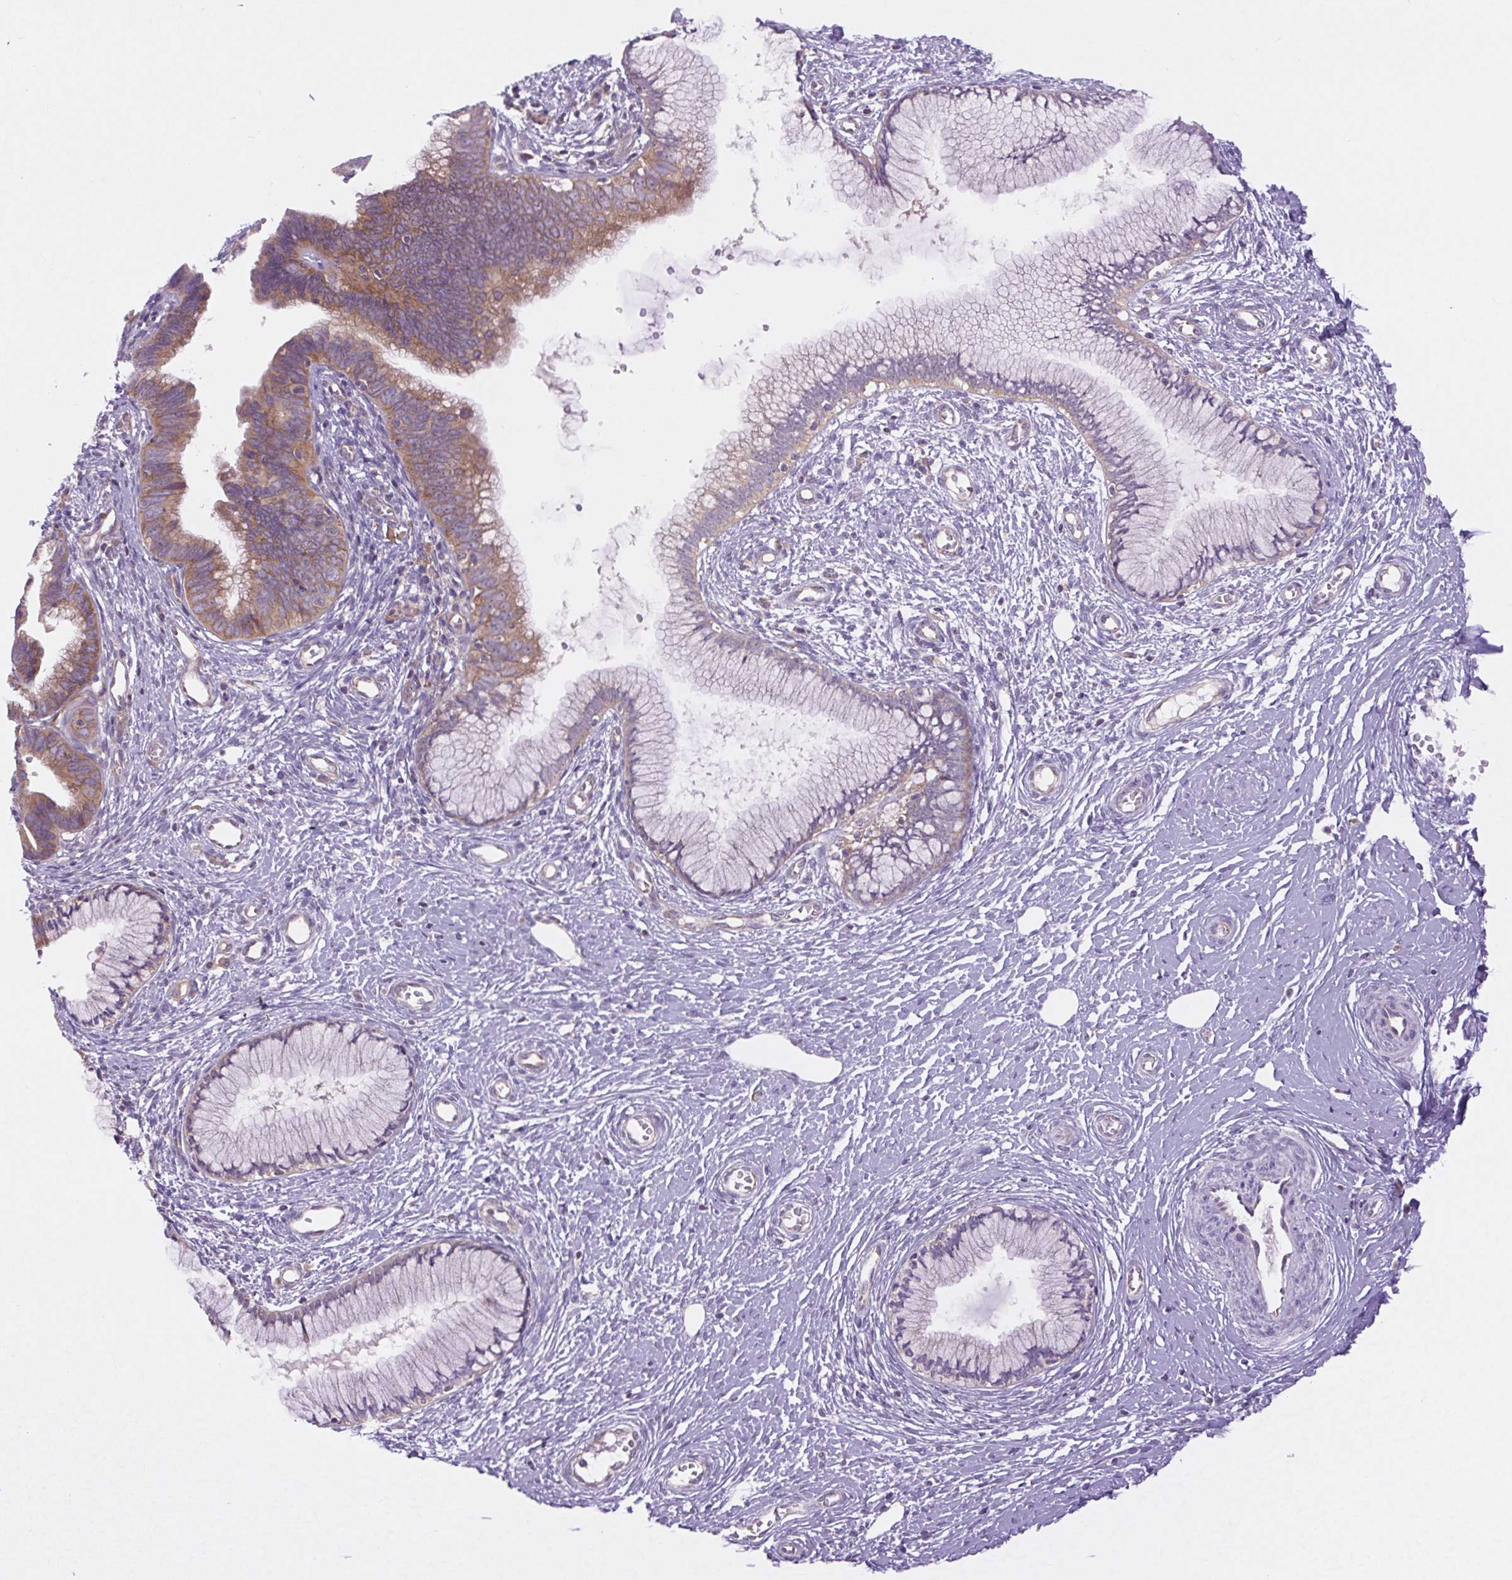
{"staining": {"intensity": "moderate", "quantity": "25%-75%", "location": "cytoplasmic/membranous"}, "tissue": "cervical cancer", "cell_type": "Tumor cells", "image_type": "cancer", "snomed": [{"axis": "morphology", "description": "Adenocarcinoma, NOS"}, {"axis": "topography", "description": "Cervix"}], "caption": "The histopathology image reveals immunohistochemical staining of cervical adenocarcinoma. There is moderate cytoplasmic/membranous staining is appreciated in about 25%-75% of tumor cells.", "gene": "MINK1", "patient": {"sex": "female", "age": 36}}